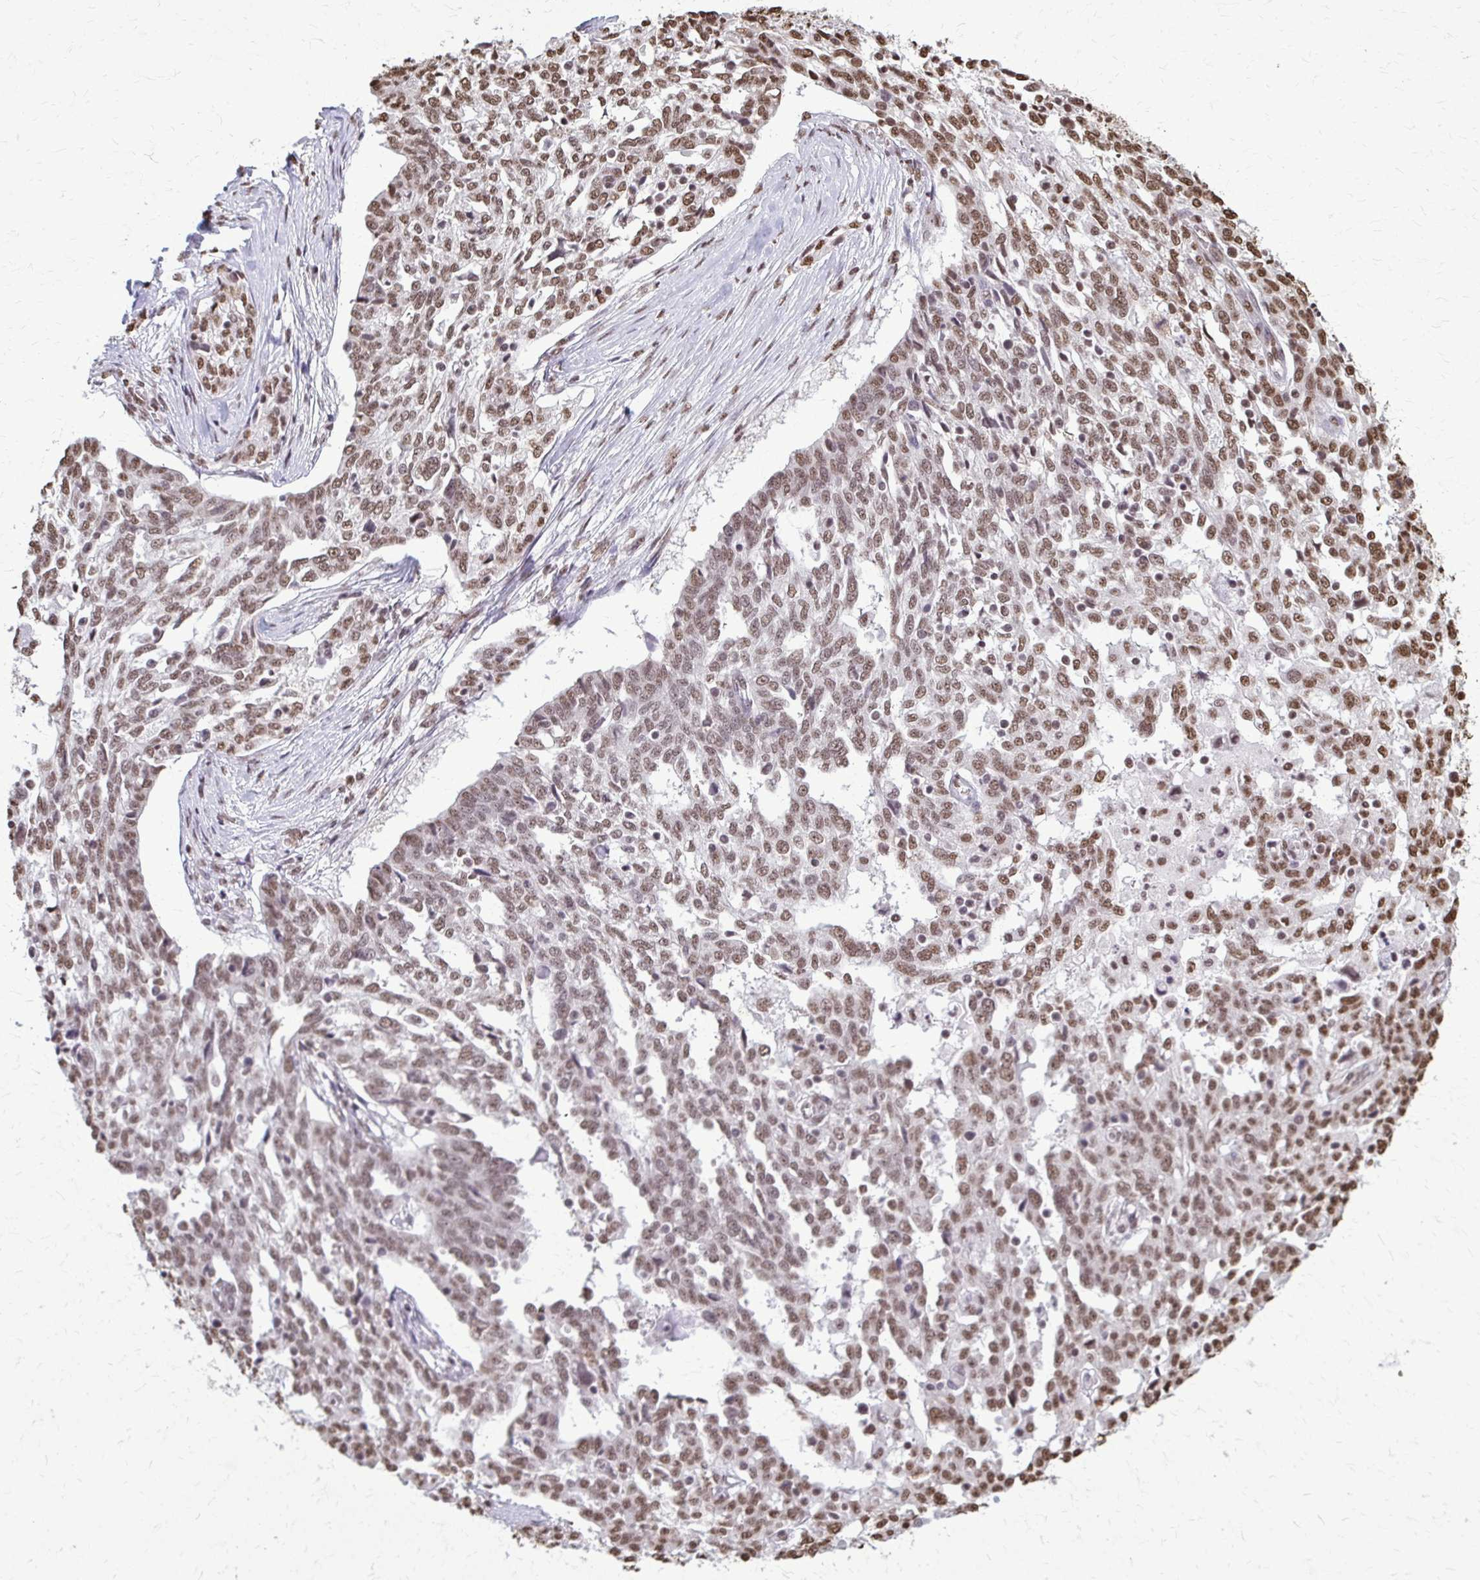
{"staining": {"intensity": "moderate", "quantity": ">75%", "location": "nuclear"}, "tissue": "ovarian cancer", "cell_type": "Tumor cells", "image_type": "cancer", "snomed": [{"axis": "morphology", "description": "Cystadenocarcinoma, serous, NOS"}, {"axis": "topography", "description": "Ovary"}], "caption": "About >75% of tumor cells in serous cystadenocarcinoma (ovarian) show moderate nuclear protein positivity as visualized by brown immunohistochemical staining.", "gene": "SNRPA", "patient": {"sex": "female", "age": 67}}